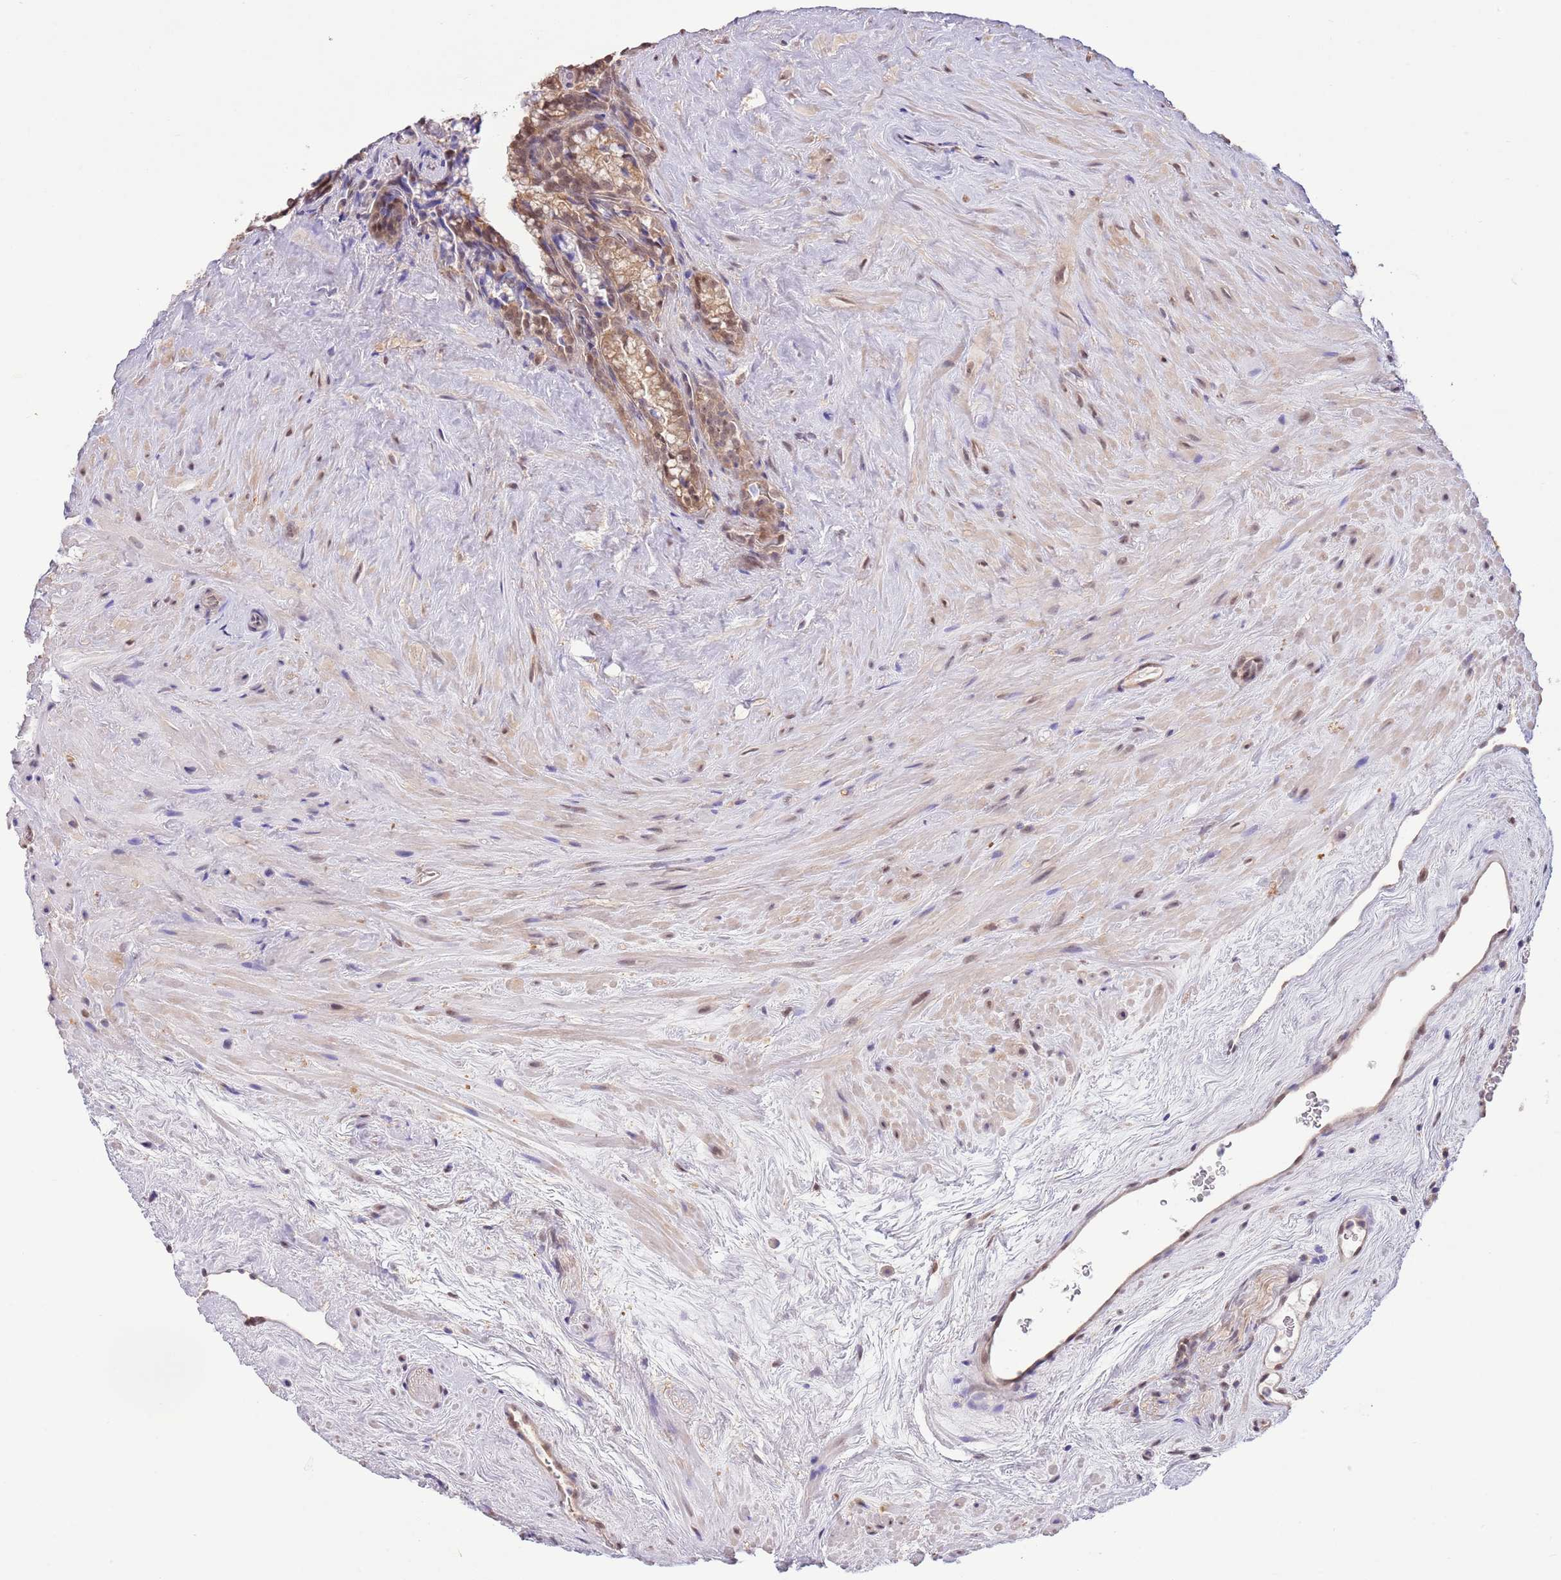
{"staining": {"intensity": "moderate", "quantity": "25%-75%", "location": "cytoplasmic/membranous,nuclear"}, "tissue": "seminal vesicle", "cell_type": "Glandular cells", "image_type": "normal", "snomed": [{"axis": "morphology", "description": "Normal tissue, NOS"}, {"axis": "topography", "description": "Prostate"}, {"axis": "topography", "description": "Seminal veicle"}], "caption": "This histopathology image shows immunohistochemistry (IHC) staining of normal seminal vesicle, with medium moderate cytoplasmic/membranous,nuclear expression in approximately 25%-75% of glandular cells.", "gene": "NSFL1C", "patient": {"sex": "male", "age": 79}}